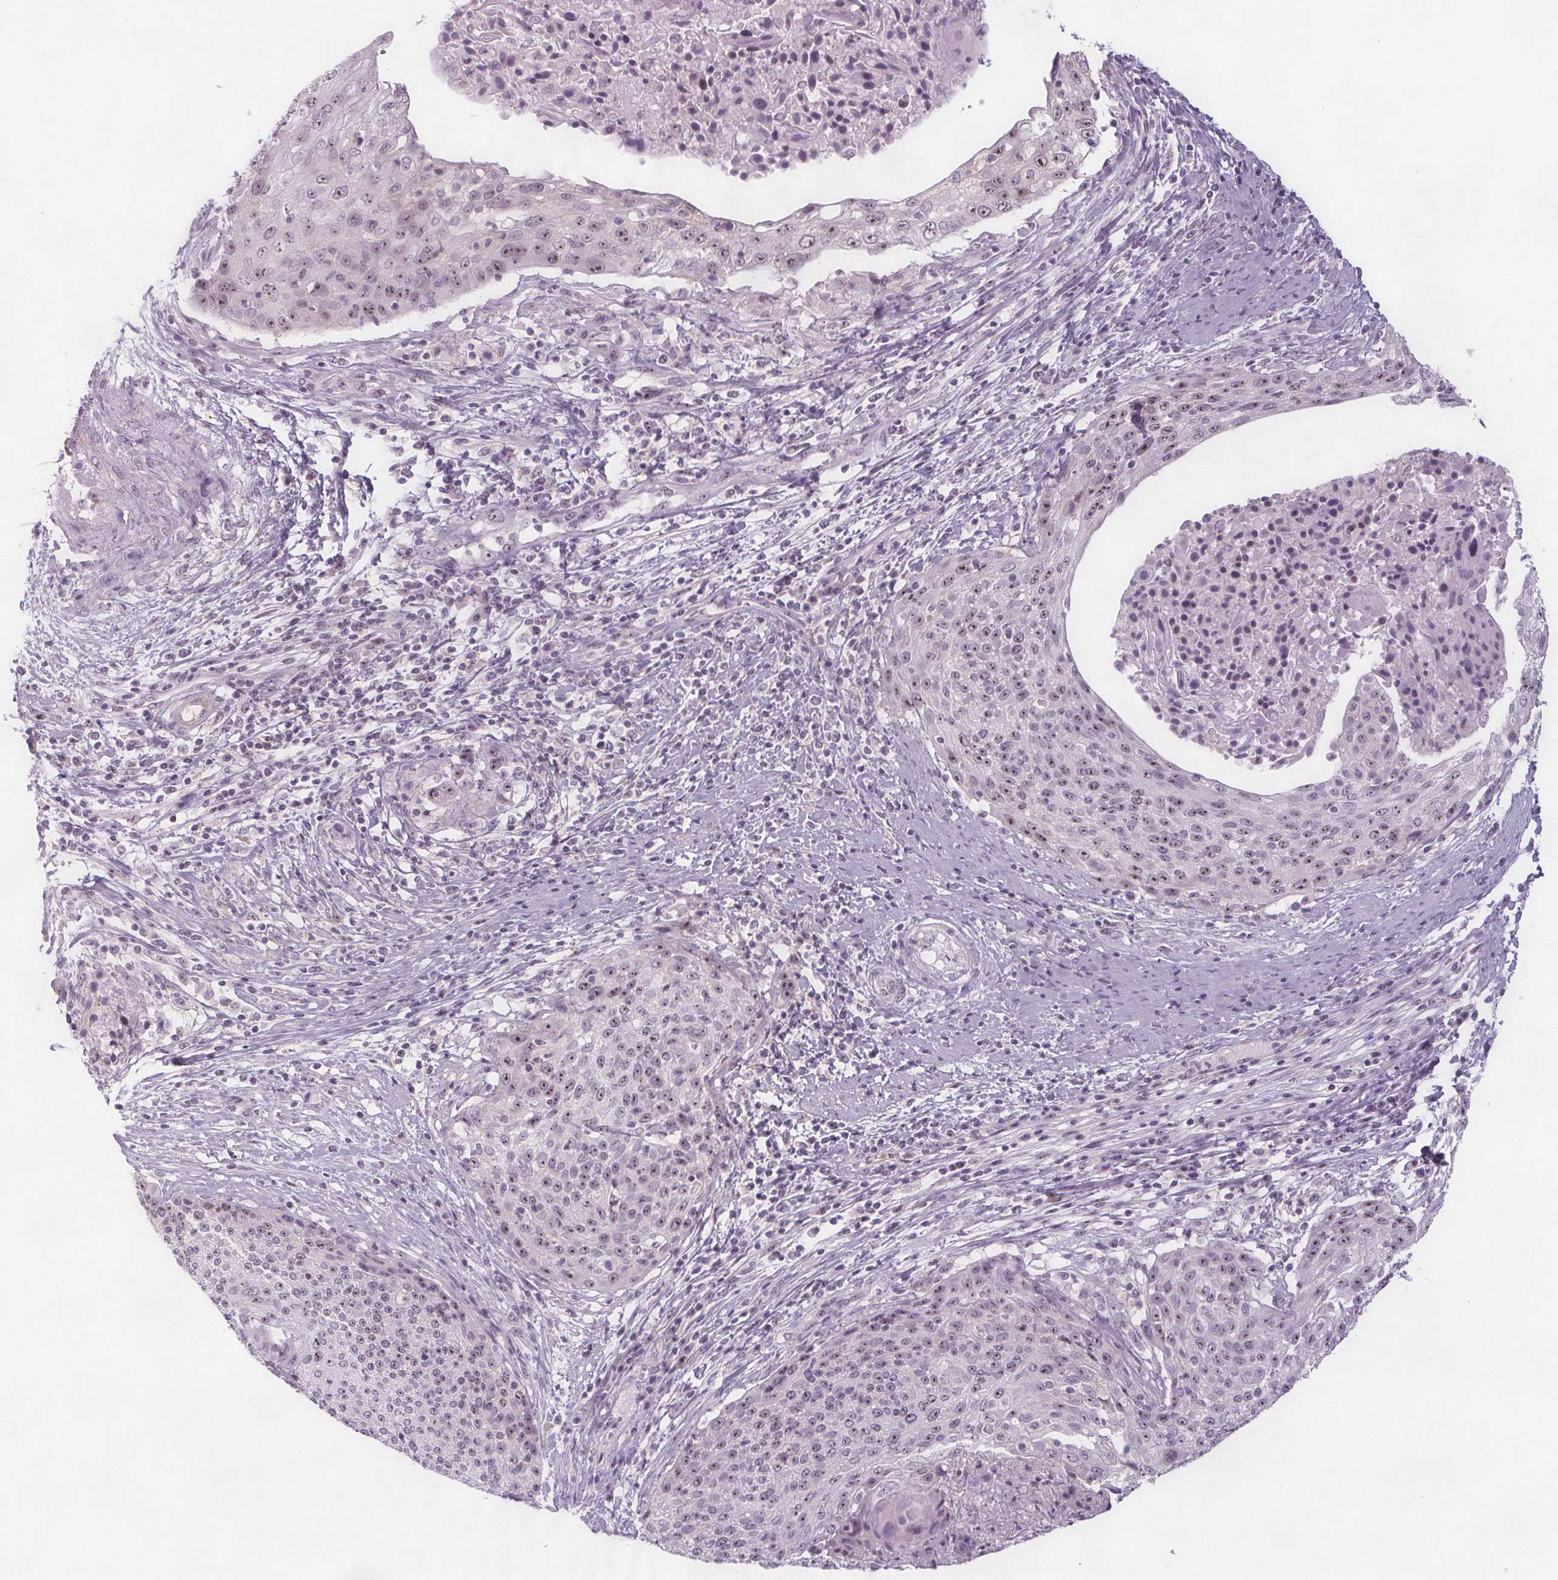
{"staining": {"intensity": "moderate", "quantity": ">75%", "location": "nuclear"}, "tissue": "cervical cancer", "cell_type": "Tumor cells", "image_type": "cancer", "snomed": [{"axis": "morphology", "description": "Squamous cell carcinoma, NOS"}, {"axis": "topography", "description": "Cervix"}], "caption": "IHC image of squamous cell carcinoma (cervical) stained for a protein (brown), which shows medium levels of moderate nuclear positivity in approximately >75% of tumor cells.", "gene": "NOLC1", "patient": {"sex": "female", "age": 31}}